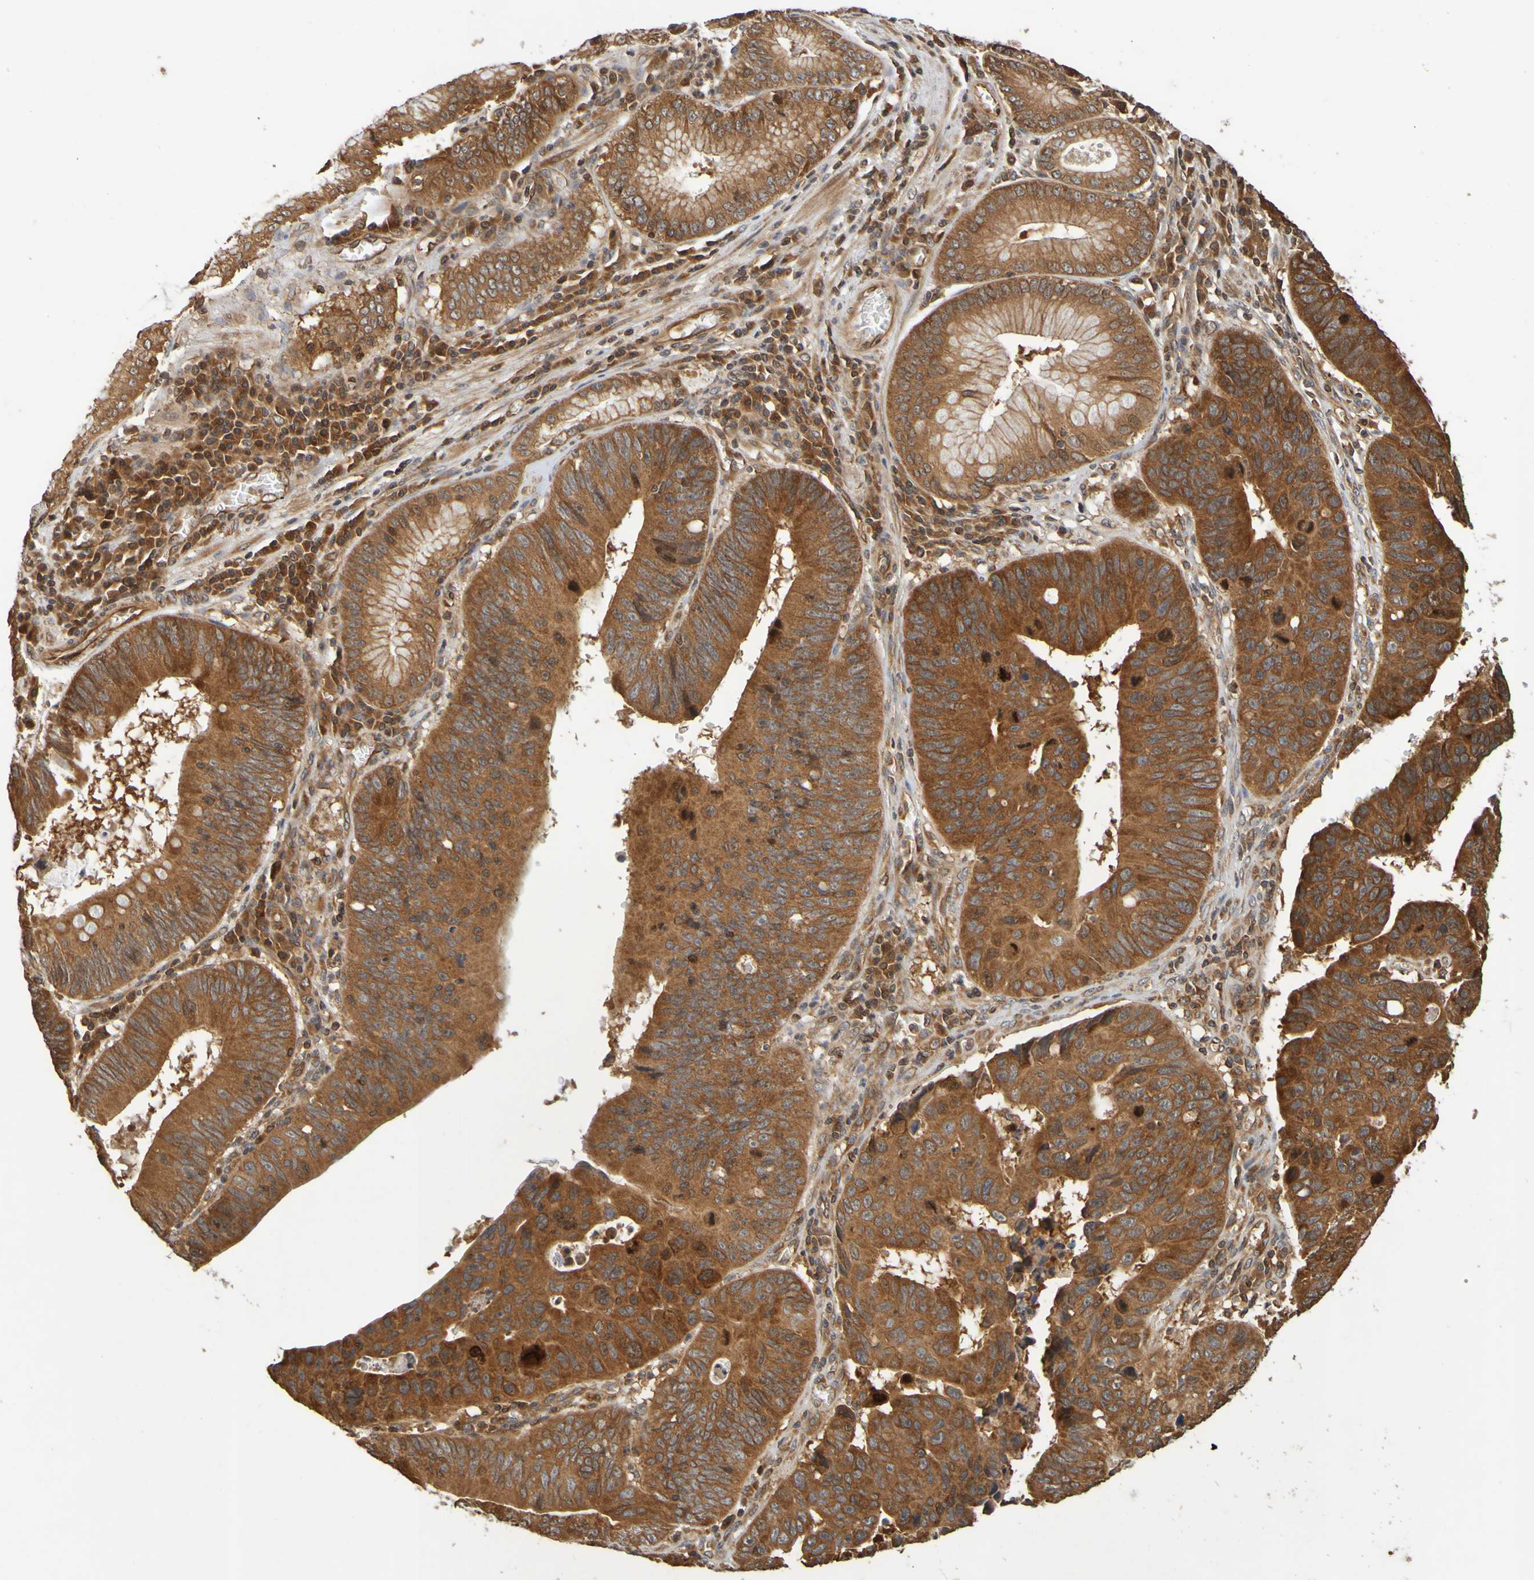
{"staining": {"intensity": "strong", "quantity": ">75%", "location": "cytoplasmic/membranous"}, "tissue": "stomach cancer", "cell_type": "Tumor cells", "image_type": "cancer", "snomed": [{"axis": "morphology", "description": "Adenocarcinoma, NOS"}, {"axis": "topography", "description": "Stomach"}], "caption": "Immunohistochemistry (DAB) staining of adenocarcinoma (stomach) shows strong cytoplasmic/membranous protein positivity in approximately >75% of tumor cells. (IHC, brightfield microscopy, high magnification).", "gene": "OCRL", "patient": {"sex": "male", "age": 59}}